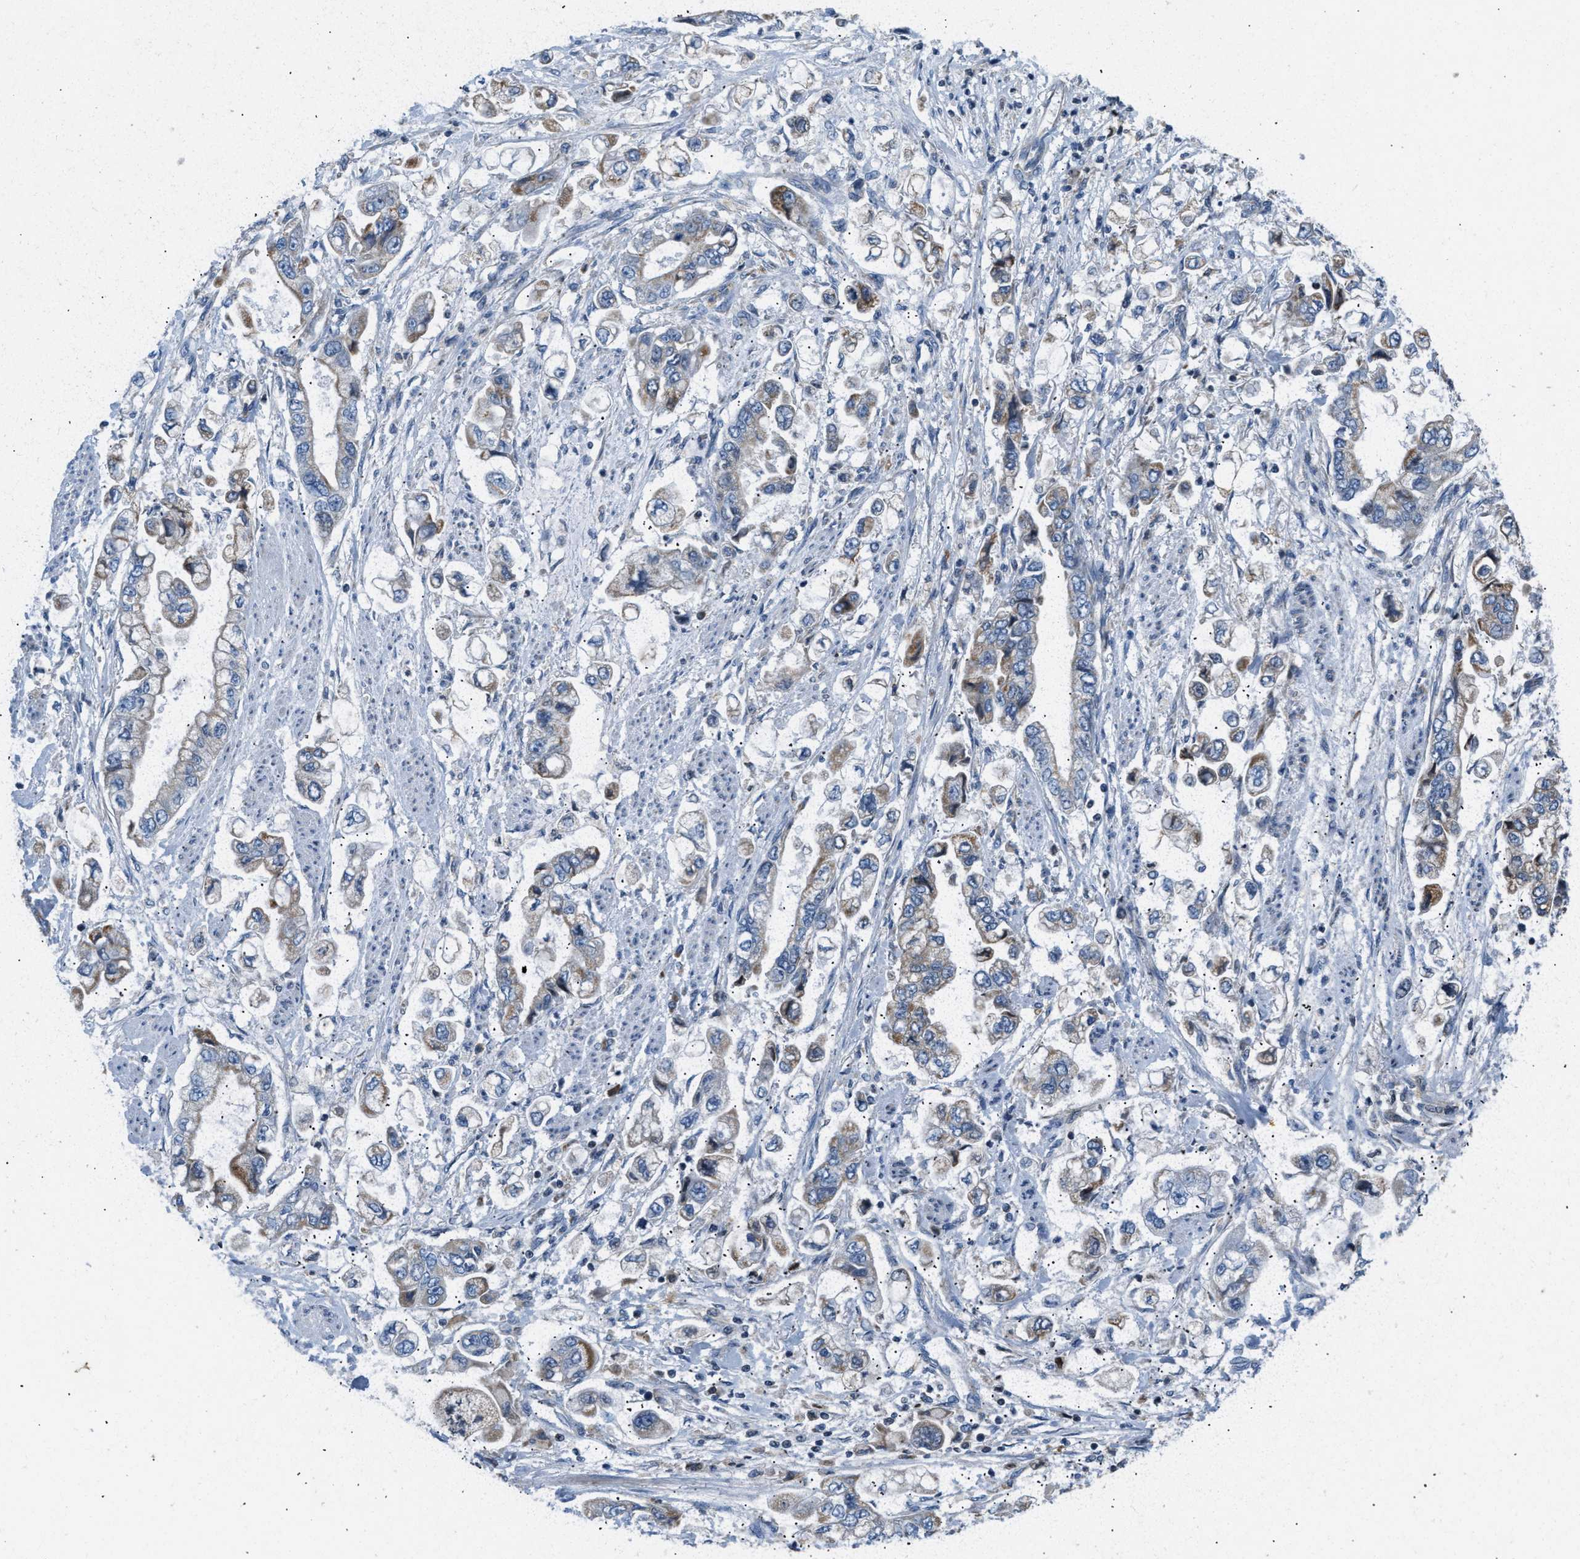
{"staining": {"intensity": "weak", "quantity": "25%-75%", "location": "cytoplasmic/membranous"}, "tissue": "stomach cancer", "cell_type": "Tumor cells", "image_type": "cancer", "snomed": [{"axis": "morphology", "description": "Normal tissue, NOS"}, {"axis": "morphology", "description": "Adenocarcinoma, NOS"}, {"axis": "topography", "description": "Stomach"}], "caption": "DAB immunohistochemical staining of stomach adenocarcinoma displays weak cytoplasmic/membranous protein staining in approximately 25%-75% of tumor cells. The staining was performed using DAB, with brown indicating positive protein expression. Nuclei are stained blue with hematoxylin.", "gene": "ACADVL", "patient": {"sex": "male", "age": 62}}